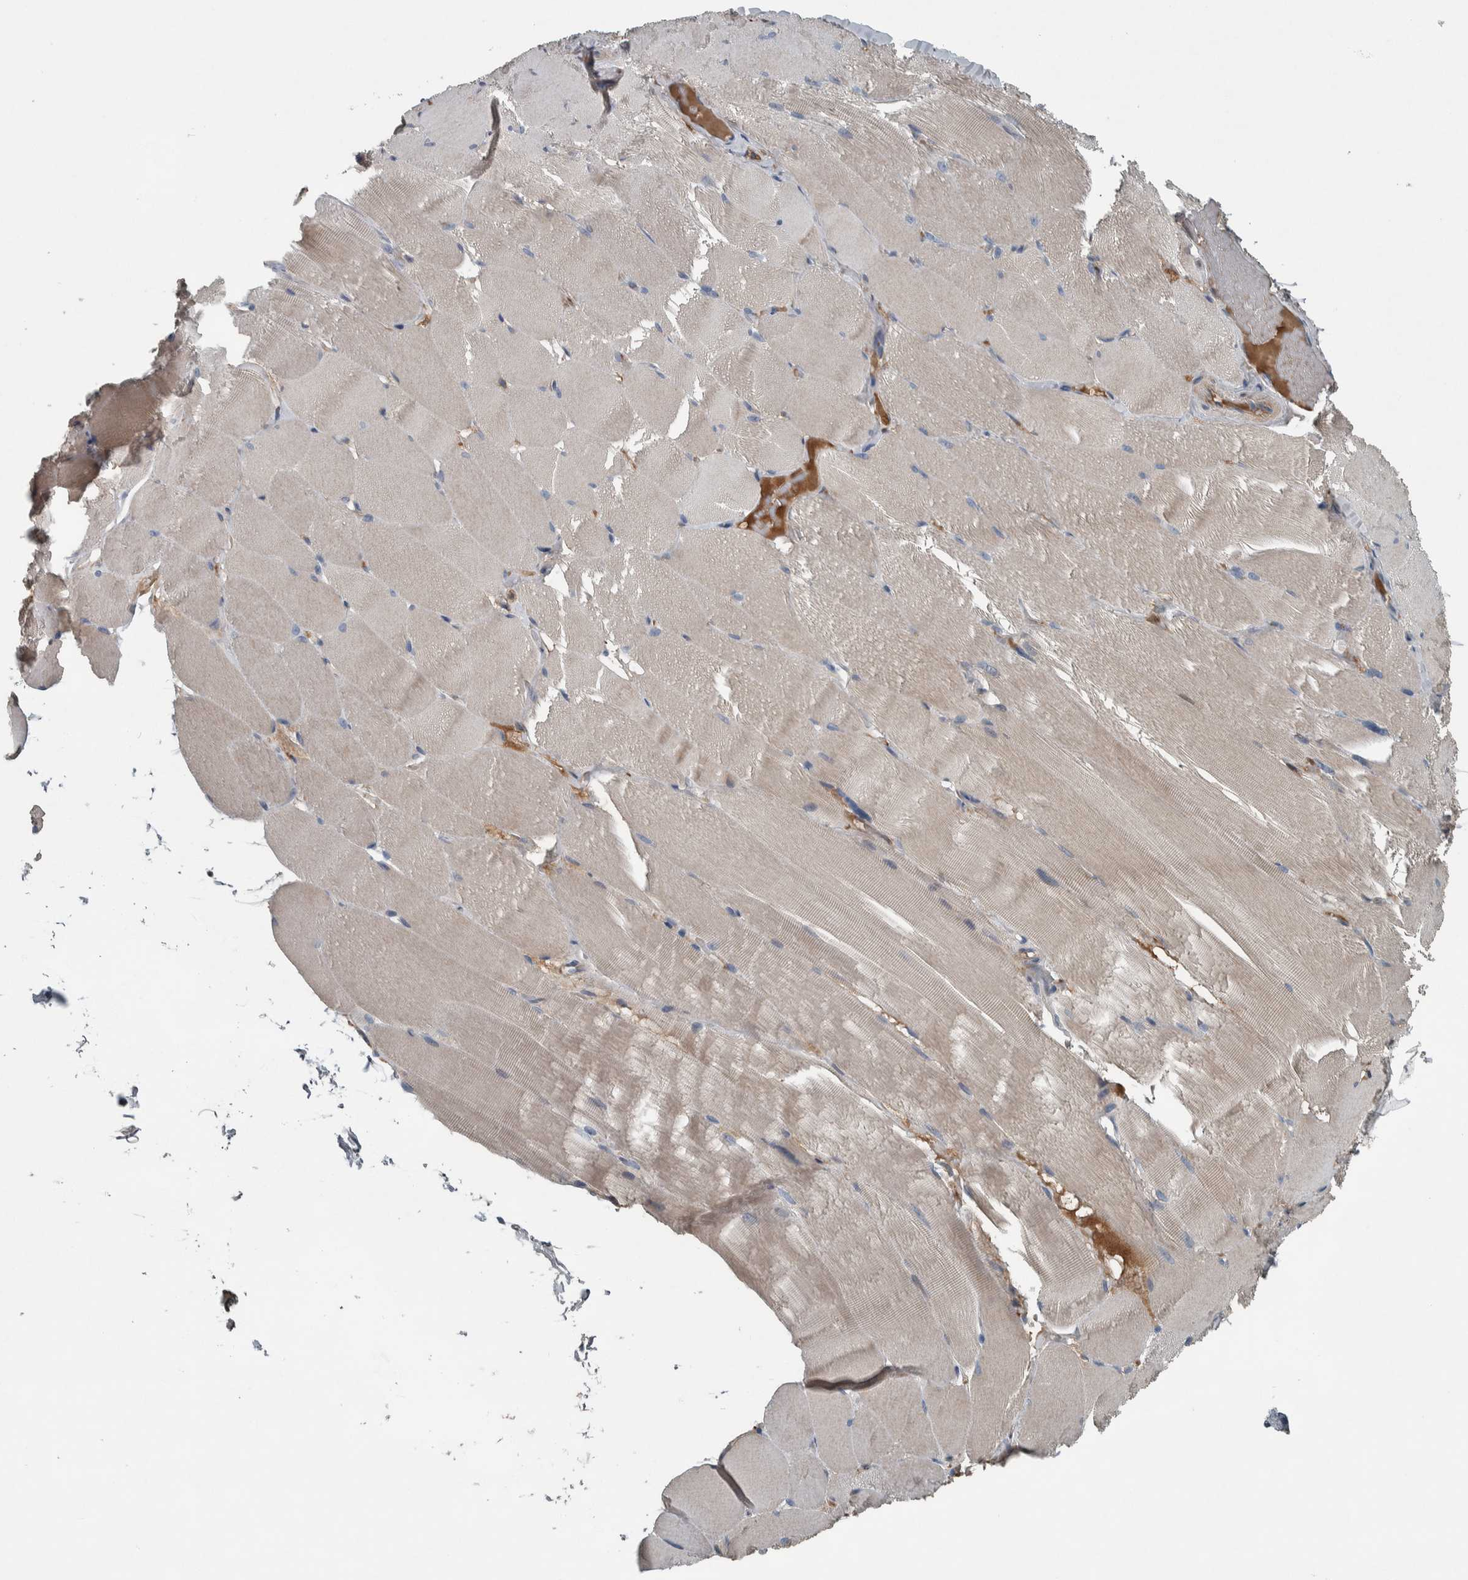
{"staining": {"intensity": "weak", "quantity": ">75%", "location": "cytoplasmic/membranous"}, "tissue": "skeletal muscle", "cell_type": "Myocytes", "image_type": "normal", "snomed": [{"axis": "morphology", "description": "Normal tissue, NOS"}, {"axis": "topography", "description": "Skin"}, {"axis": "topography", "description": "Skeletal muscle"}], "caption": "Myocytes reveal low levels of weak cytoplasmic/membranous positivity in about >75% of cells in unremarkable human skeletal muscle.", "gene": "SERPINC1", "patient": {"sex": "male", "age": 83}}